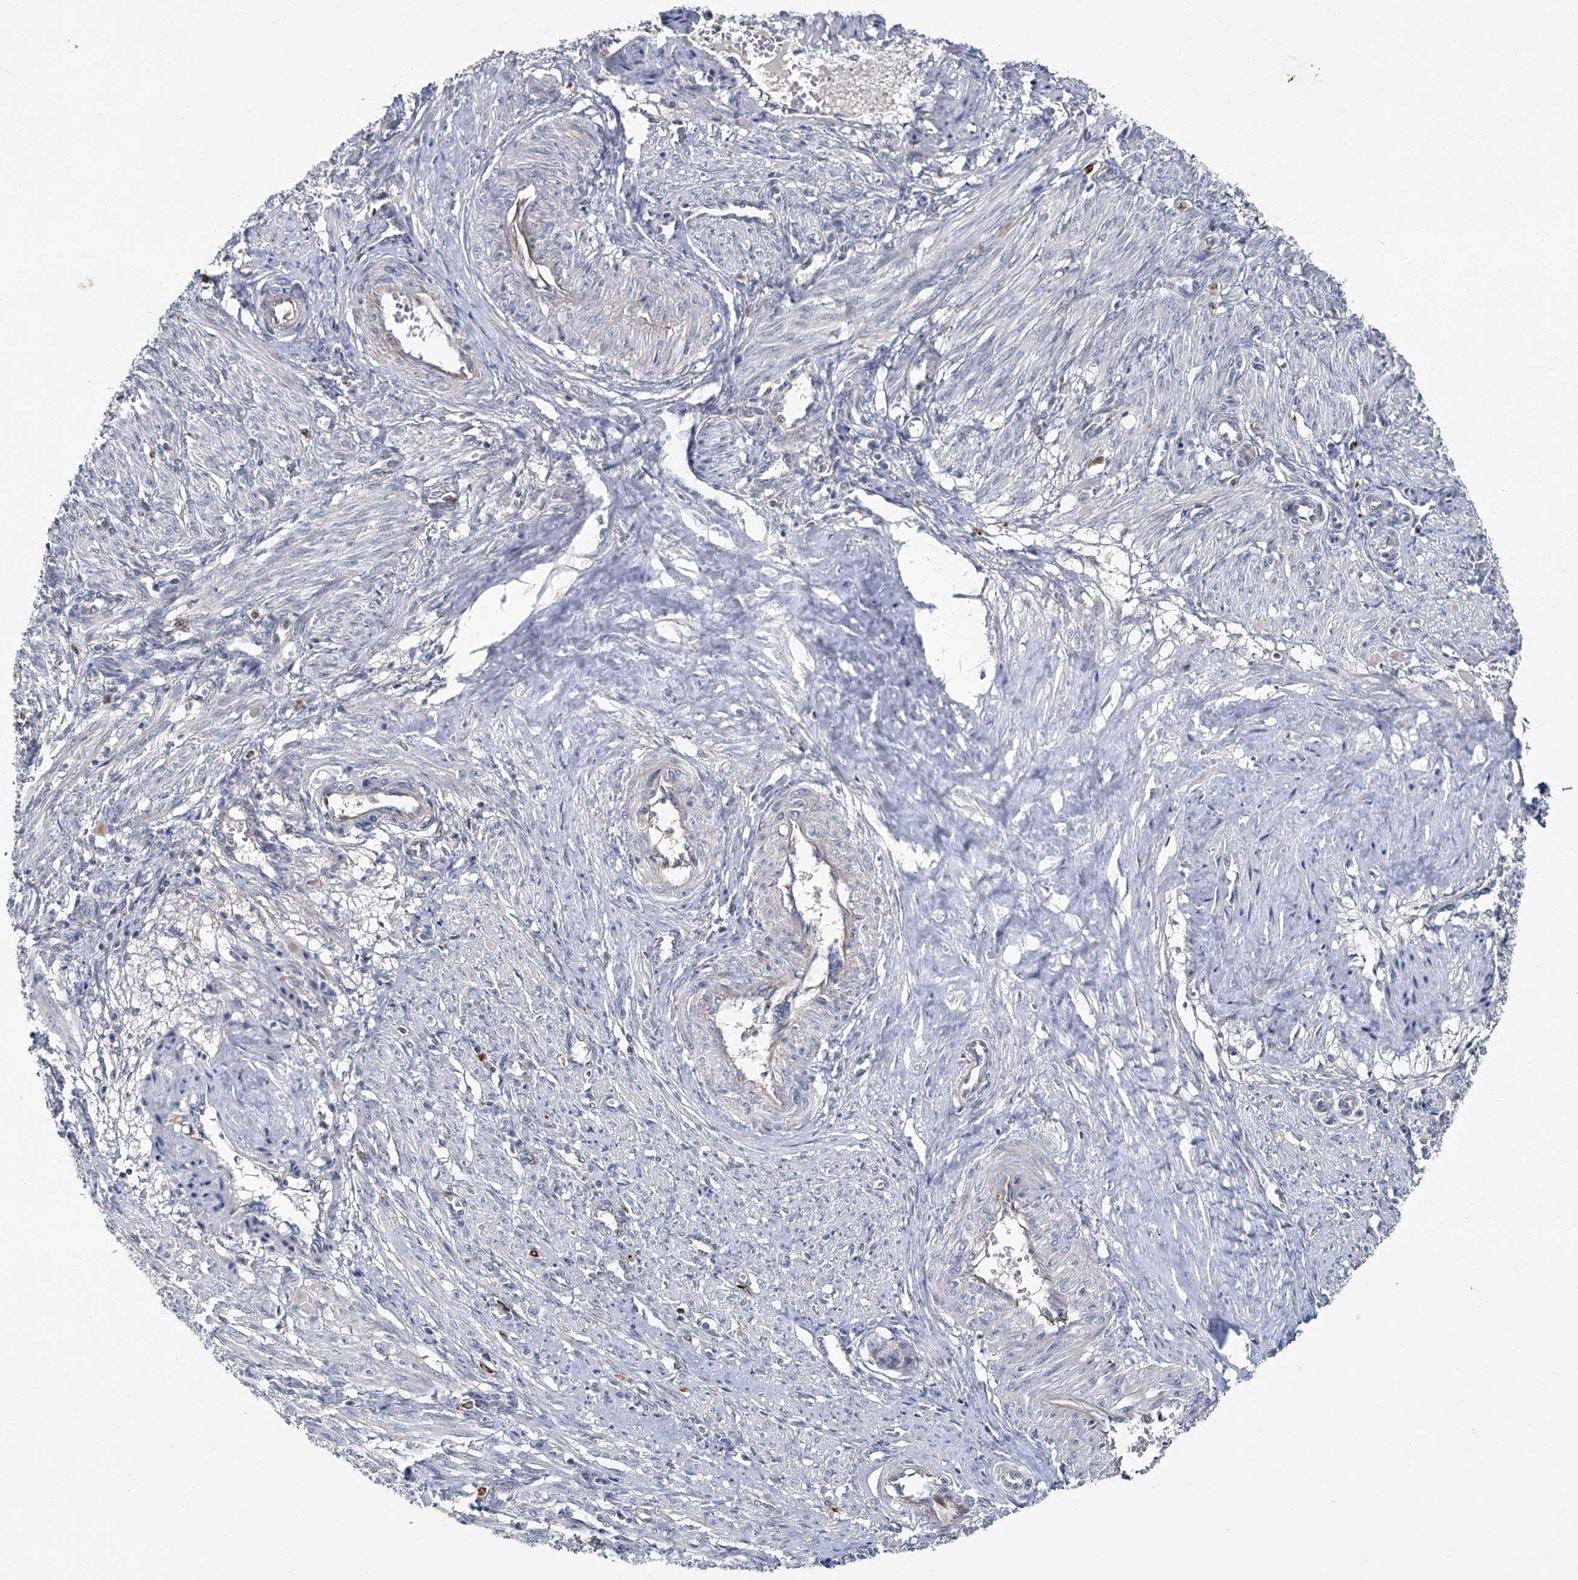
{"staining": {"intensity": "moderate", "quantity": "25%-75%", "location": "cytoplasmic/membranous"}, "tissue": "smooth muscle", "cell_type": "Smooth muscle cells", "image_type": "normal", "snomed": [{"axis": "morphology", "description": "Normal tissue, NOS"}, {"axis": "topography", "description": "Endometrium"}], "caption": "Smooth muscle cells exhibit medium levels of moderate cytoplasmic/membranous staining in approximately 25%-75% of cells in benign smooth muscle. (Stains: DAB in brown, nuclei in blue, Microscopy: brightfield microscopy at high magnification).", "gene": "AKNAD1", "patient": {"sex": "female", "age": 33}}